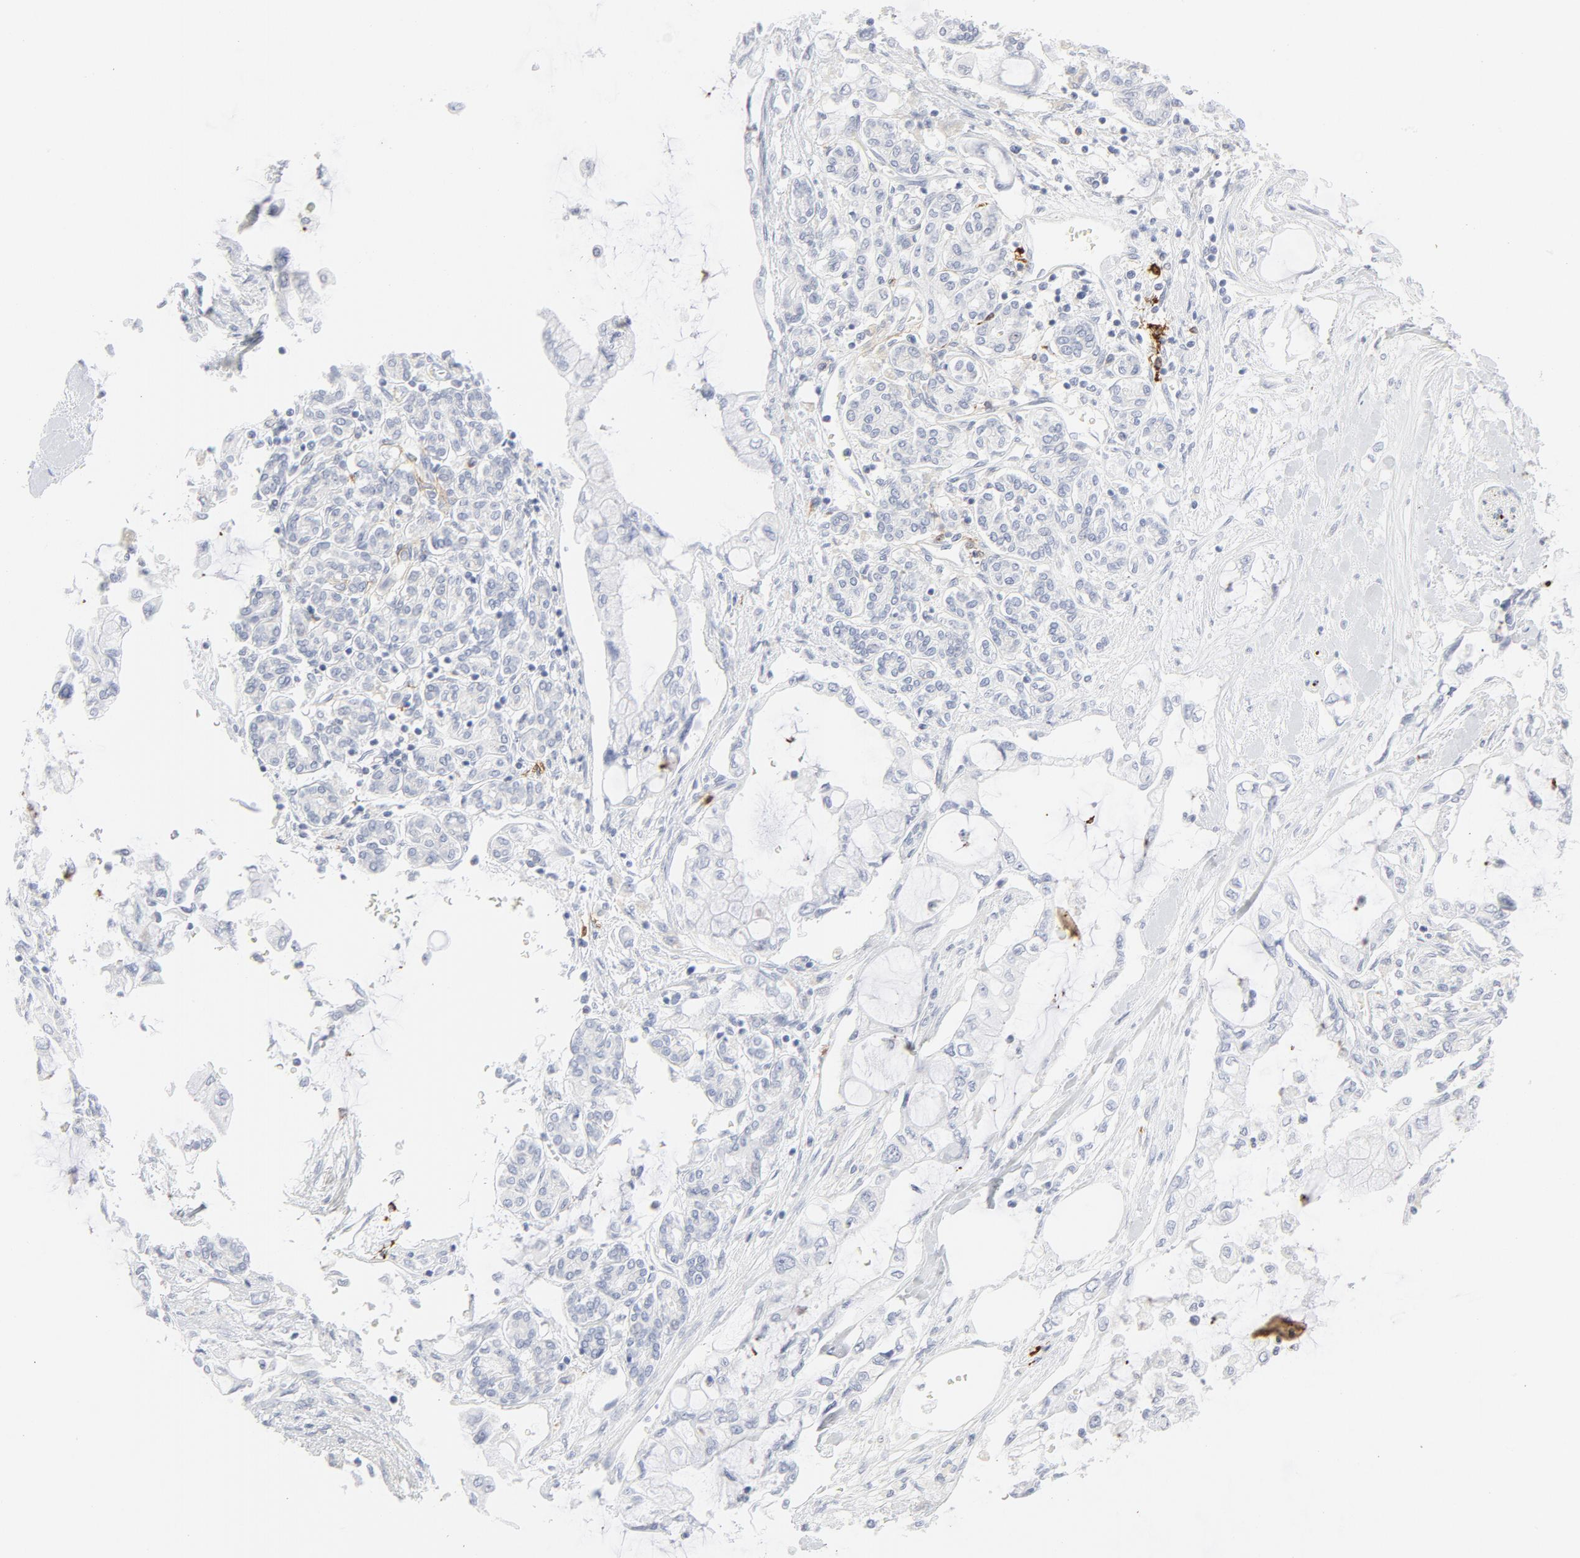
{"staining": {"intensity": "negative", "quantity": "none", "location": "none"}, "tissue": "pancreatic cancer", "cell_type": "Tumor cells", "image_type": "cancer", "snomed": [{"axis": "morphology", "description": "Adenocarcinoma, NOS"}, {"axis": "topography", "description": "Pancreas"}], "caption": "IHC photomicrograph of neoplastic tissue: pancreatic adenocarcinoma stained with DAB (3,3'-diaminobenzidine) displays no significant protein expression in tumor cells.", "gene": "CCR7", "patient": {"sex": "female", "age": 70}}